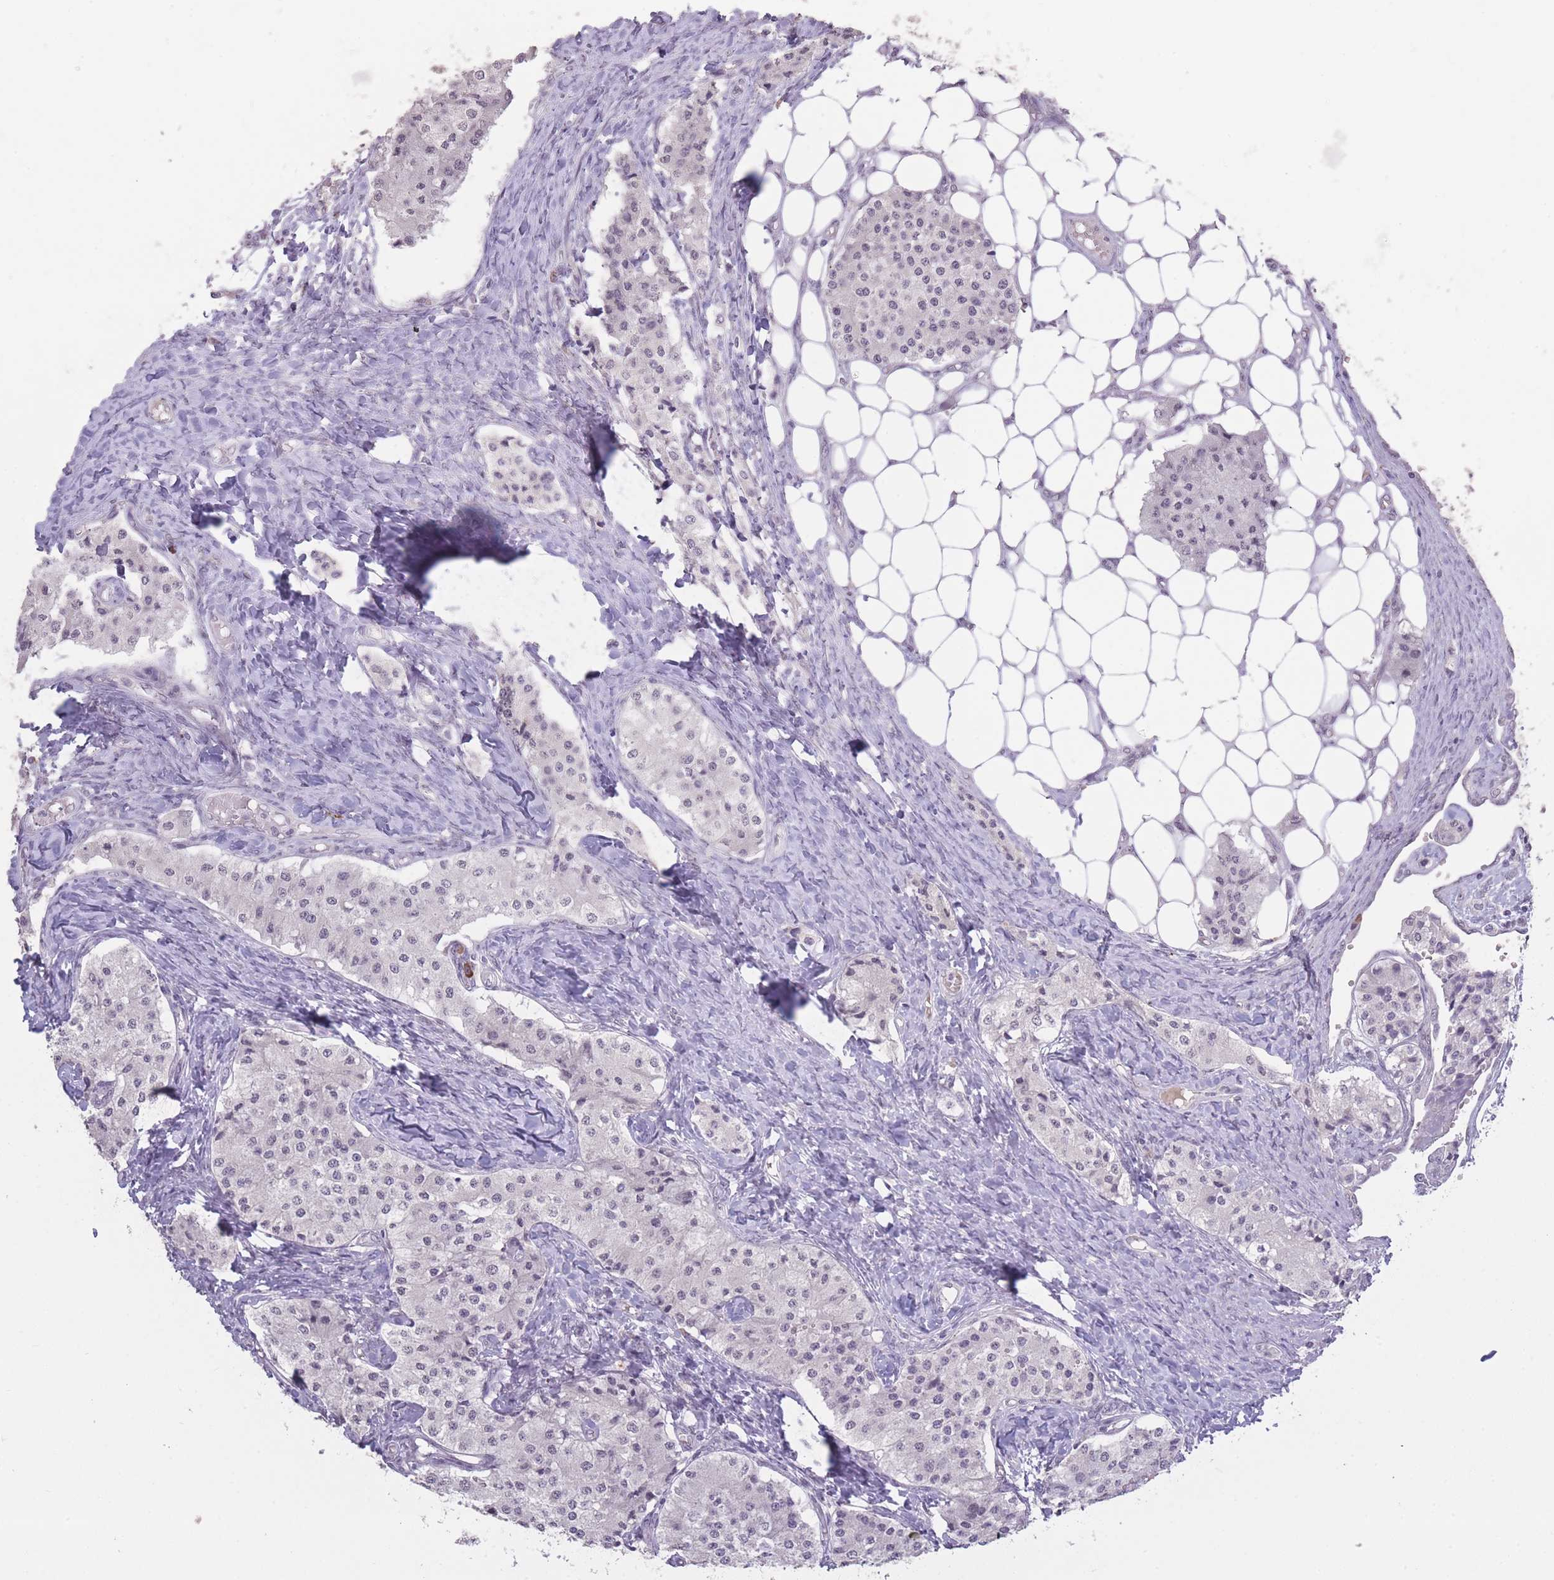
{"staining": {"intensity": "negative", "quantity": "none", "location": "none"}, "tissue": "carcinoid", "cell_type": "Tumor cells", "image_type": "cancer", "snomed": [{"axis": "morphology", "description": "Carcinoid, malignant, NOS"}, {"axis": "topography", "description": "Colon"}], "caption": "The immunohistochemistry (IHC) photomicrograph has no significant expression in tumor cells of carcinoid (malignant) tissue.", "gene": "HNRNPUL1", "patient": {"sex": "female", "age": 52}}